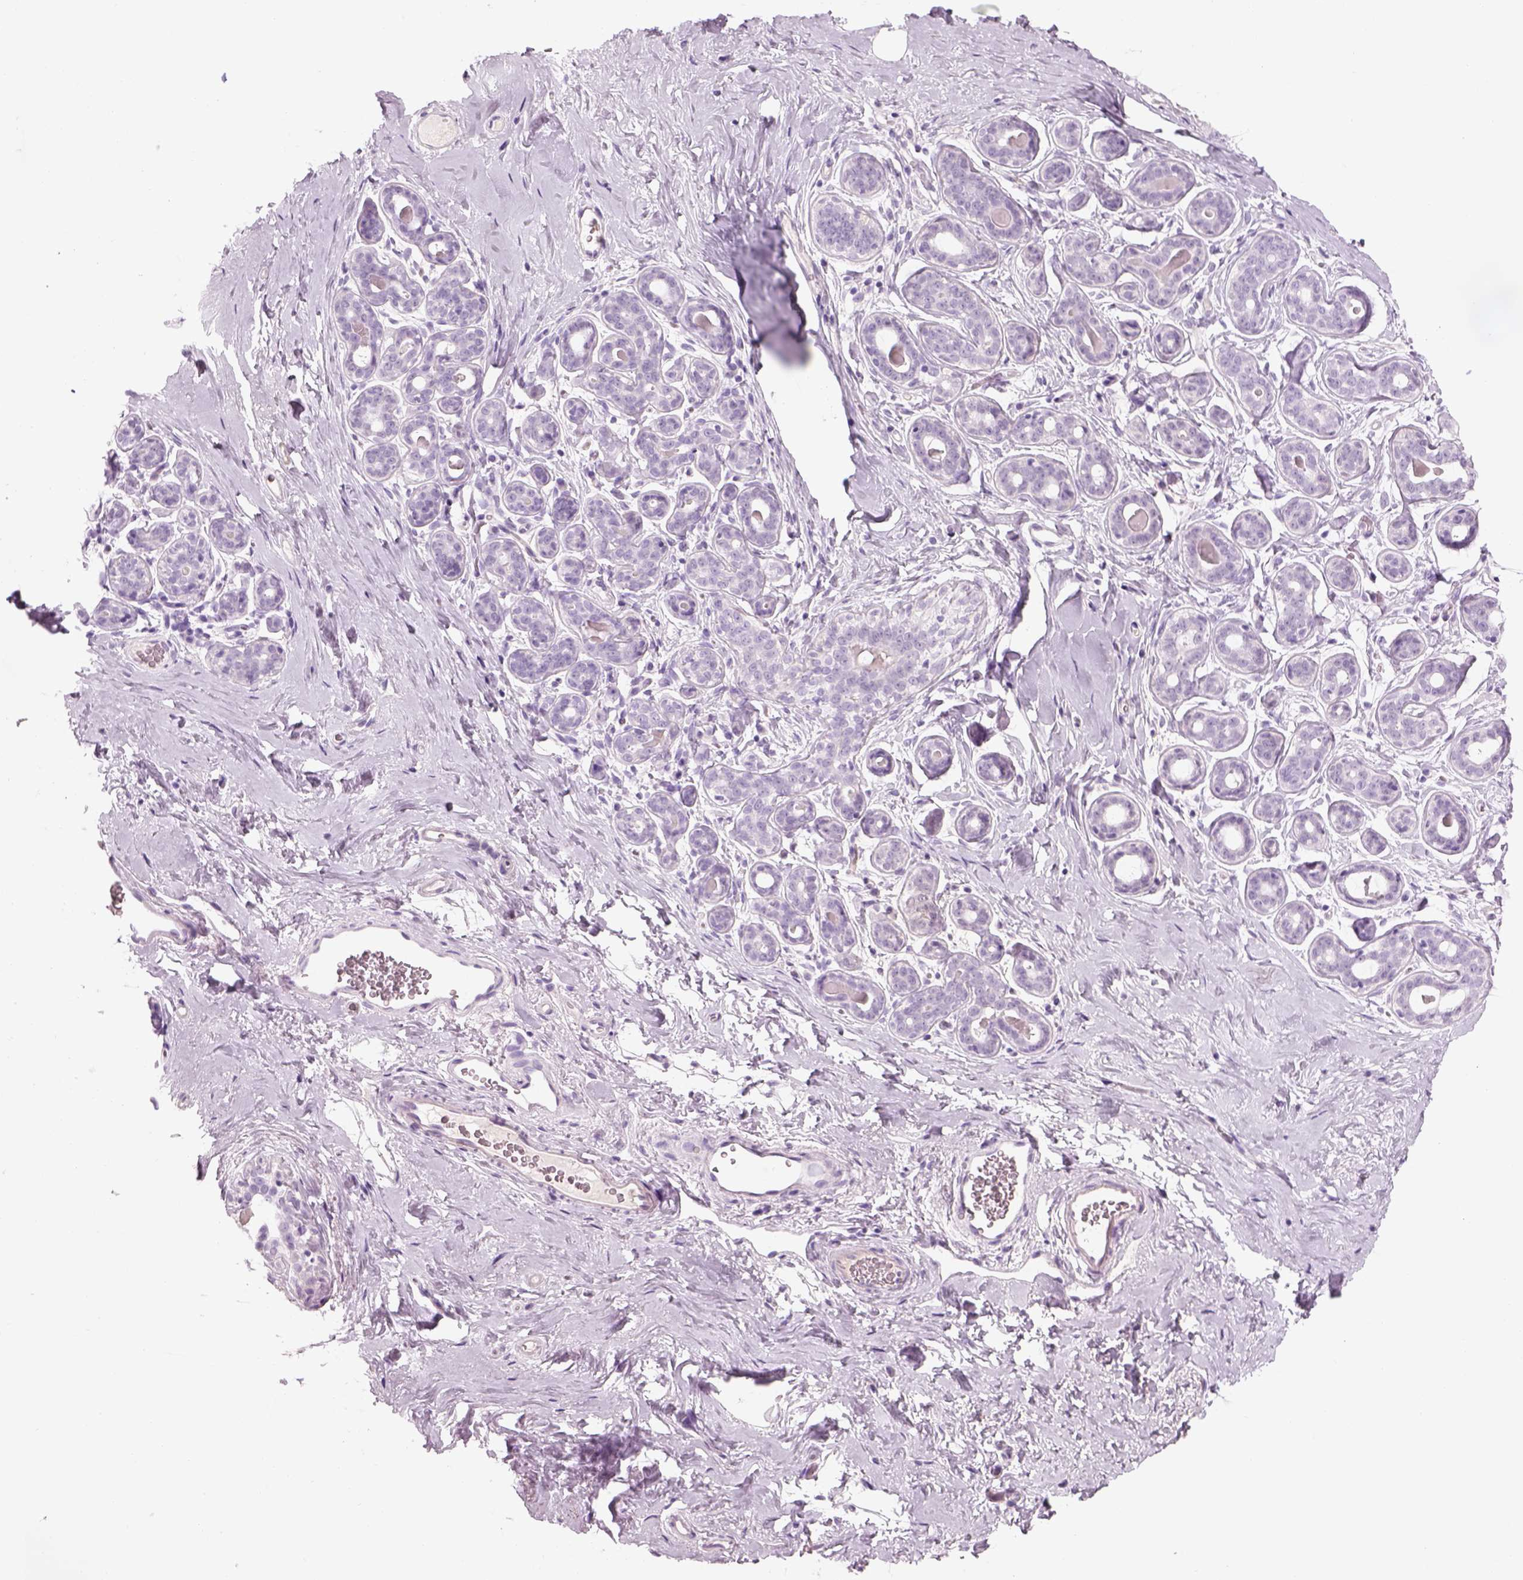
{"staining": {"intensity": "negative", "quantity": "none", "location": "none"}, "tissue": "breast", "cell_type": "Adipocytes", "image_type": "normal", "snomed": [{"axis": "morphology", "description": "Normal tissue, NOS"}, {"axis": "topography", "description": "Skin"}, {"axis": "topography", "description": "Breast"}], "caption": "This micrograph is of normal breast stained with IHC to label a protein in brown with the nuclei are counter-stained blue. There is no expression in adipocytes.", "gene": "GAS2L2", "patient": {"sex": "female", "age": 43}}